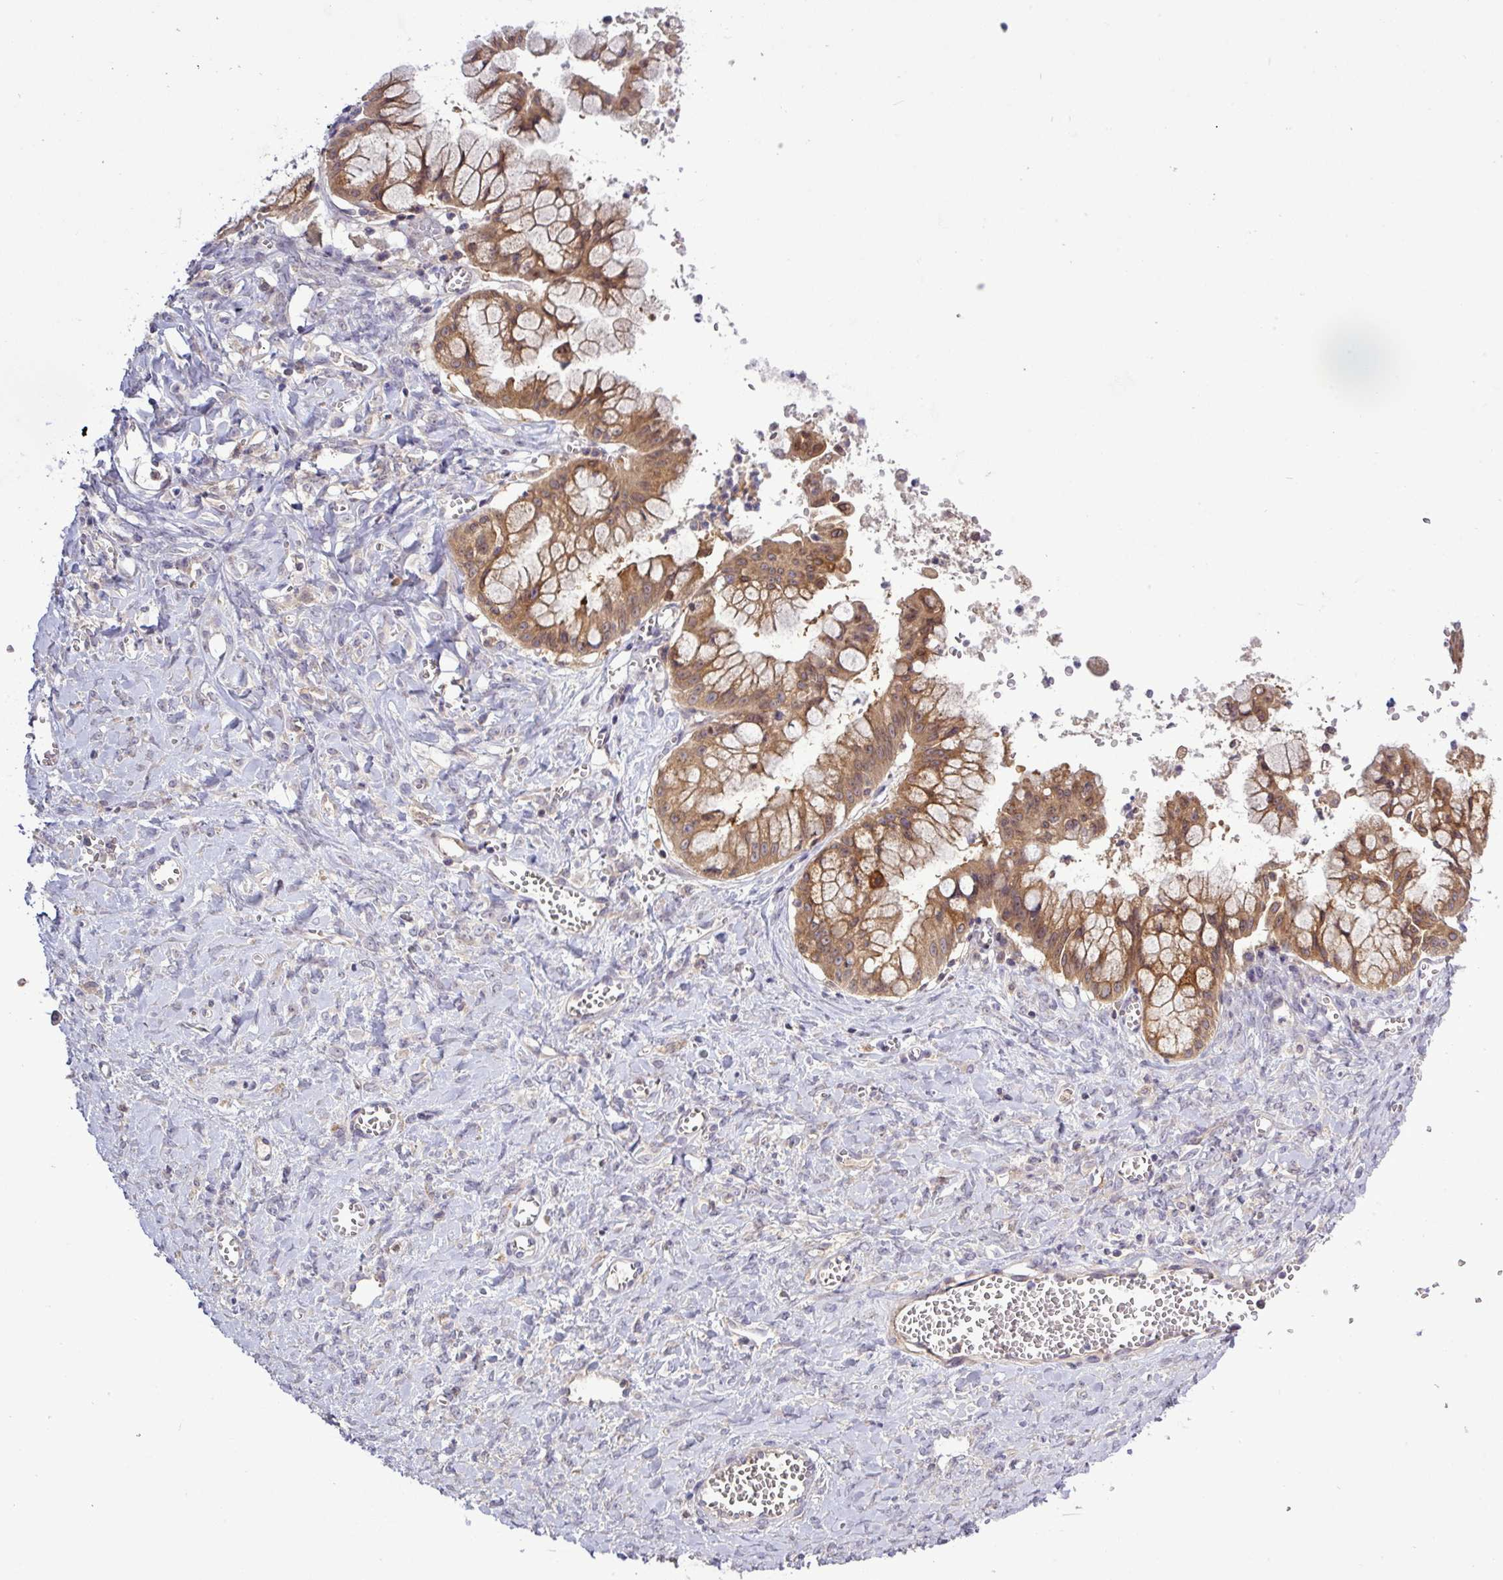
{"staining": {"intensity": "moderate", "quantity": ">75%", "location": "cytoplasmic/membranous"}, "tissue": "ovarian cancer", "cell_type": "Tumor cells", "image_type": "cancer", "snomed": [{"axis": "morphology", "description": "Cystadenocarcinoma, mucinous, NOS"}, {"axis": "topography", "description": "Ovary"}], "caption": "A brown stain shows moderate cytoplasmic/membranous expression of a protein in human mucinous cystadenocarcinoma (ovarian) tumor cells.", "gene": "TMEM62", "patient": {"sex": "female", "age": 70}}